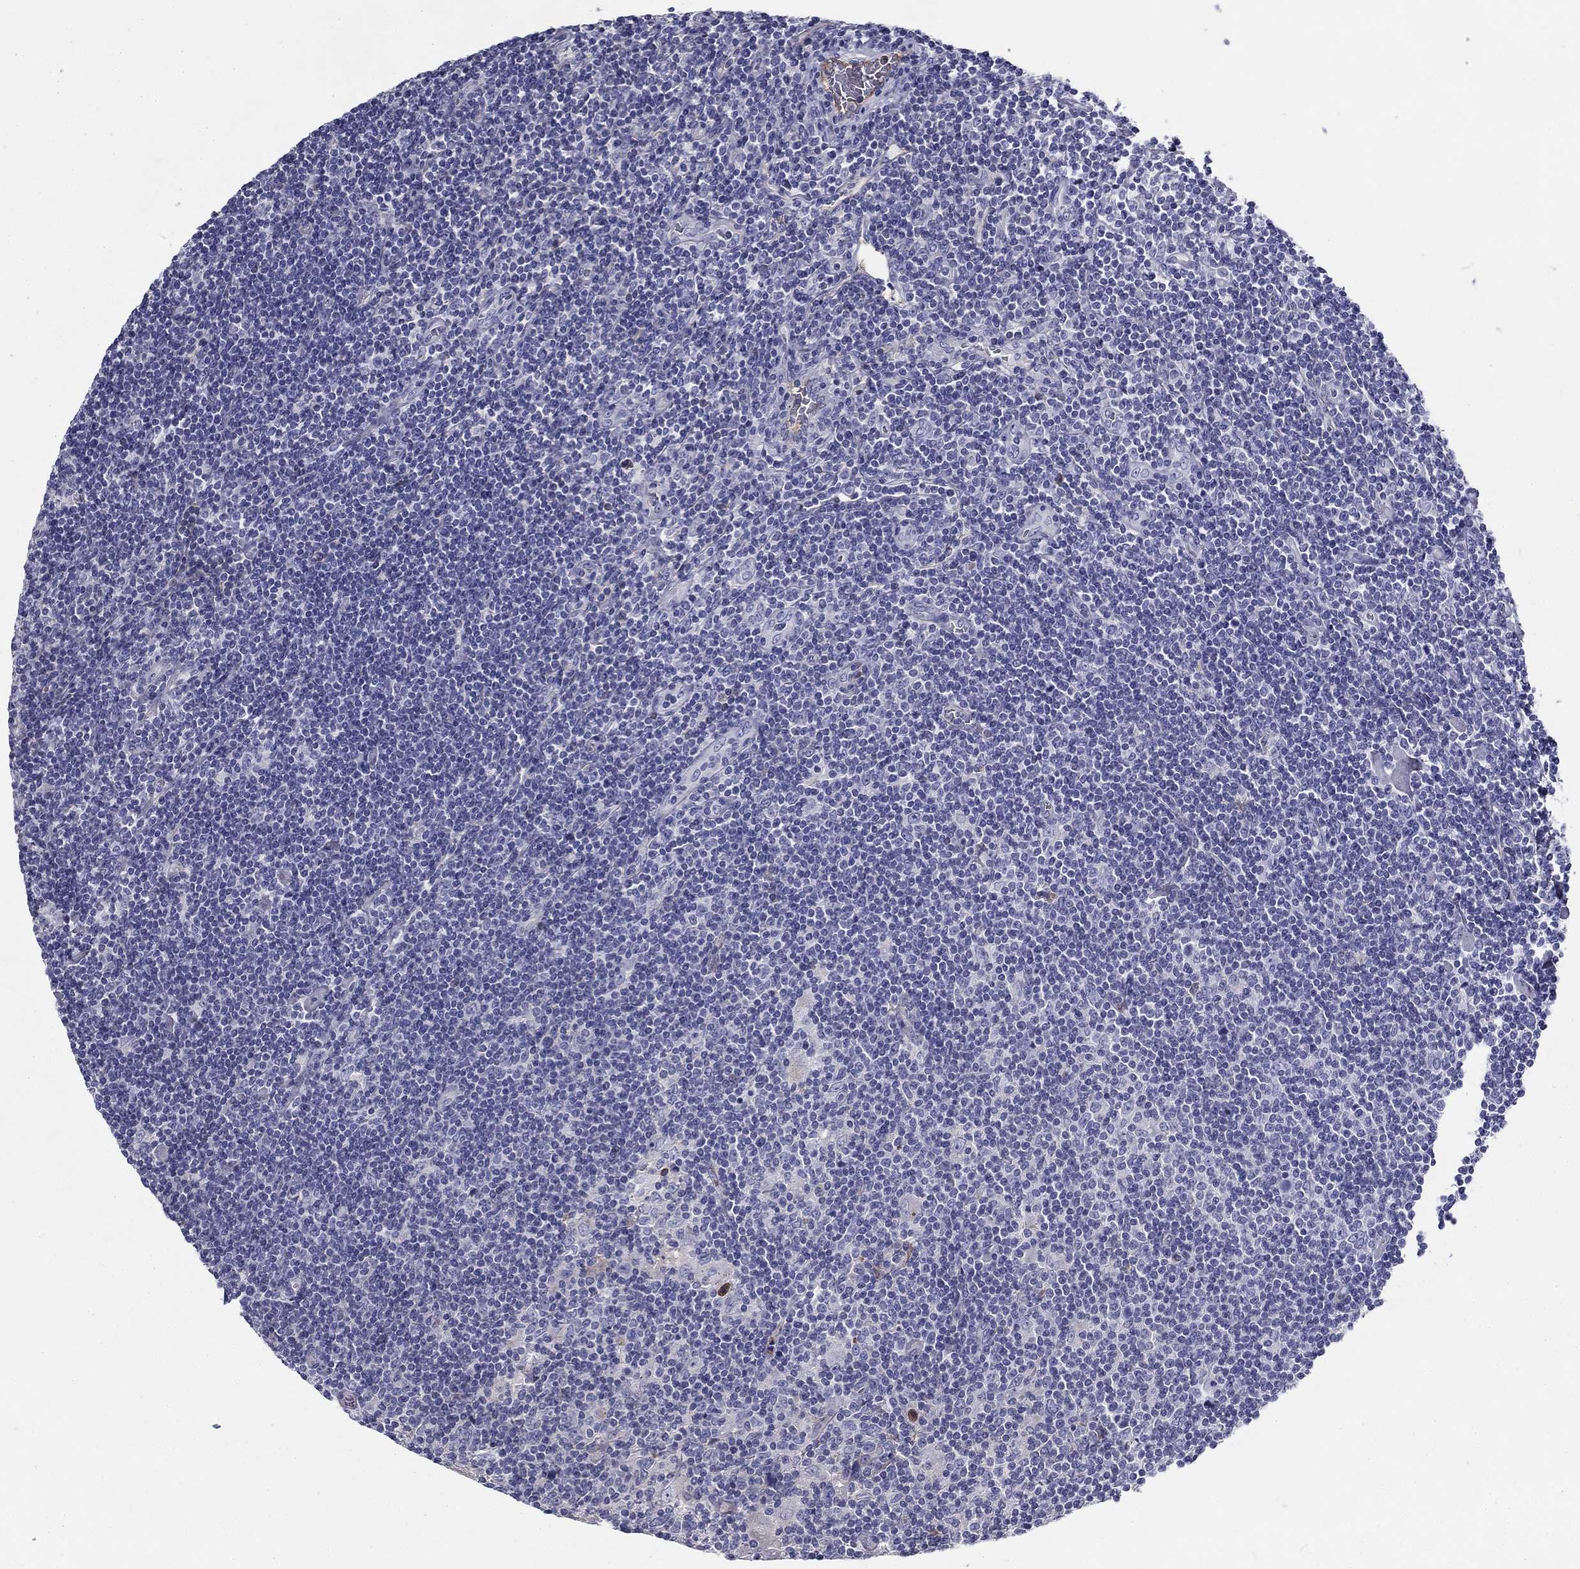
{"staining": {"intensity": "moderate", "quantity": "<25%", "location": "nuclear"}, "tissue": "lymphoma", "cell_type": "Tumor cells", "image_type": "cancer", "snomed": [{"axis": "morphology", "description": "Hodgkin's disease, NOS"}, {"axis": "topography", "description": "Lymph node"}], "caption": "Immunohistochemistry (IHC) histopathology image of neoplastic tissue: human lymphoma stained using immunohistochemistry displays low levels of moderate protein expression localized specifically in the nuclear of tumor cells, appearing as a nuclear brown color.", "gene": "CPLX4", "patient": {"sex": "male", "age": 40}}